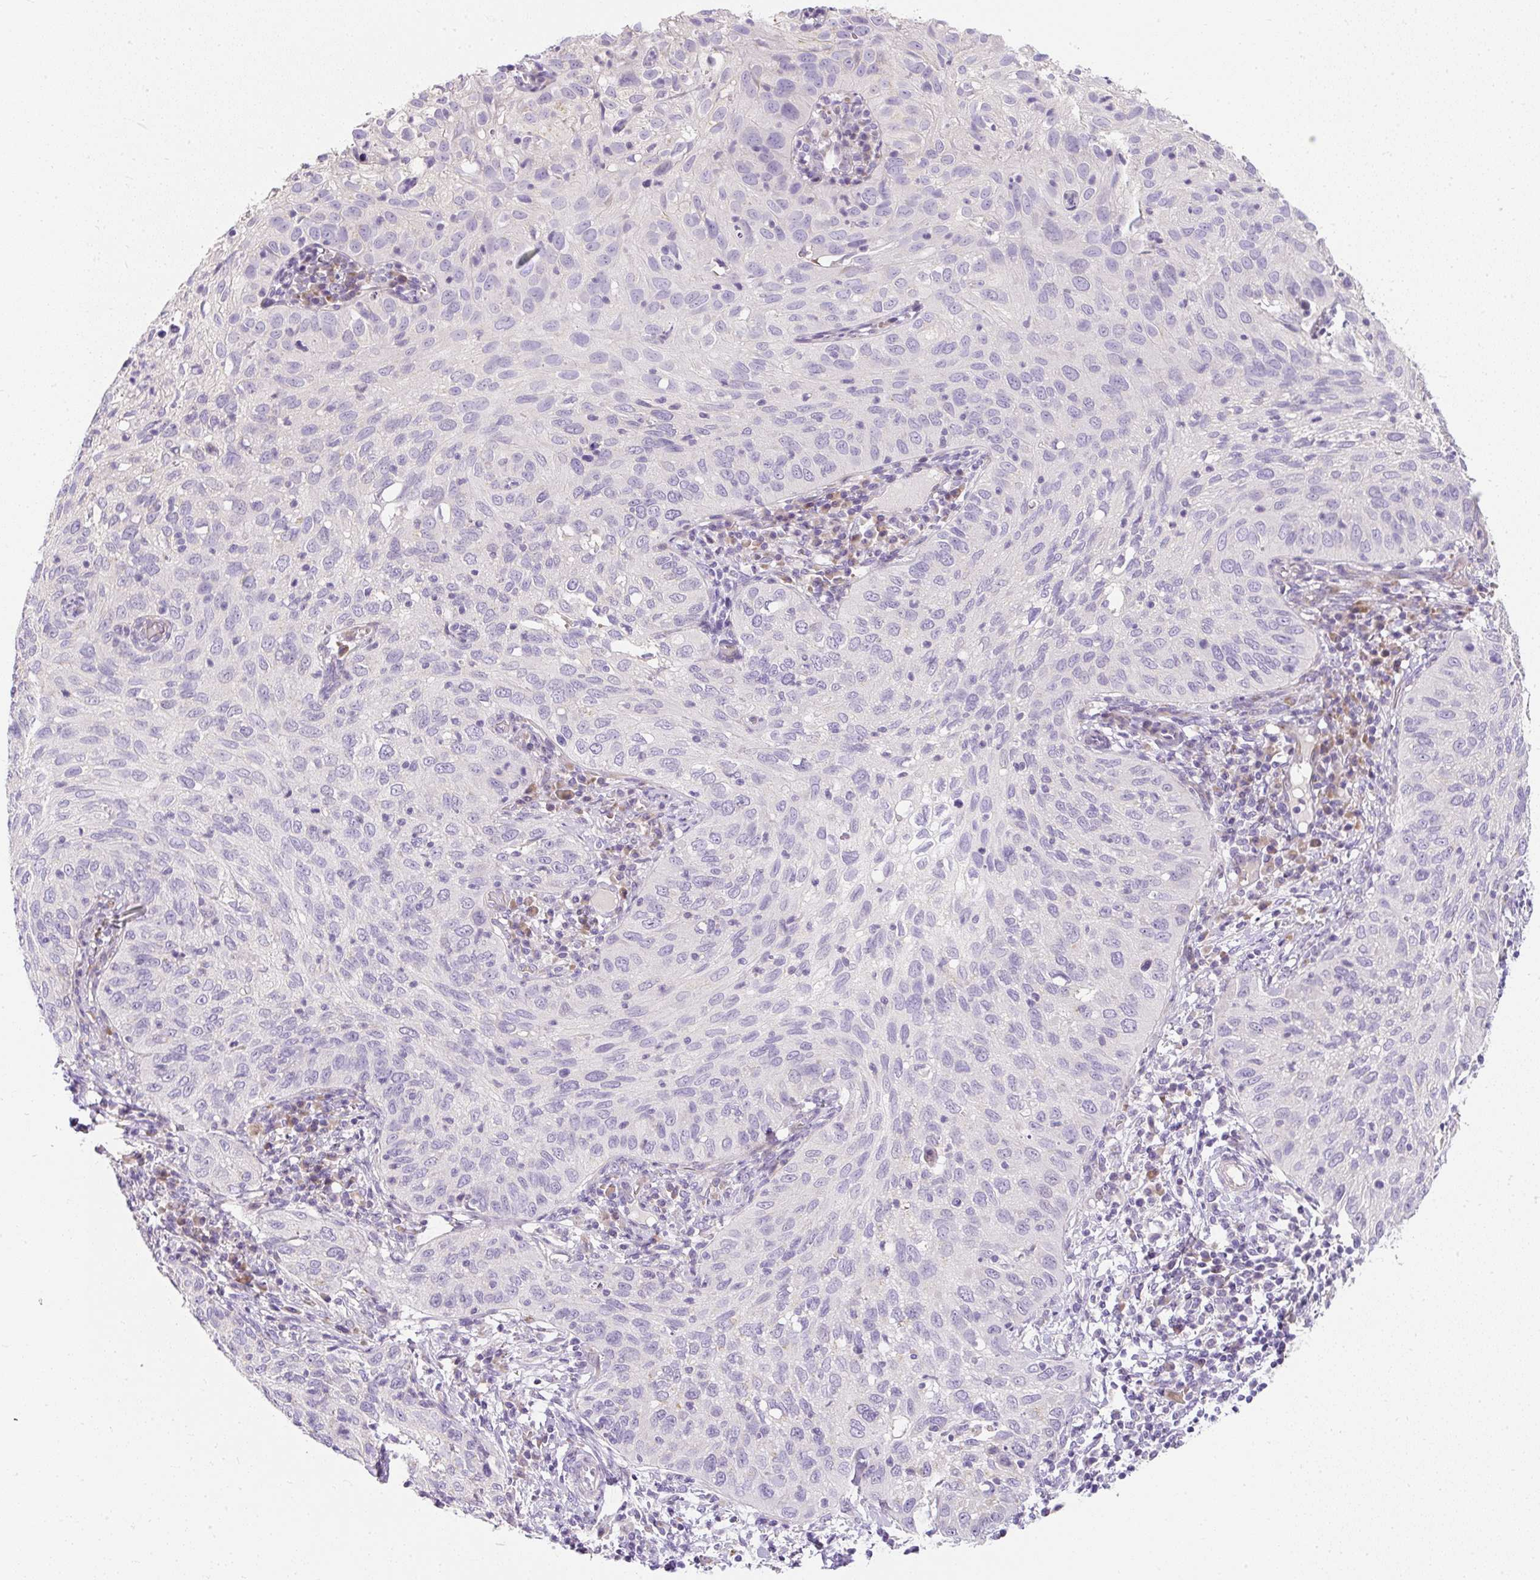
{"staining": {"intensity": "negative", "quantity": "none", "location": "none"}, "tissue": "cervical cancer", "cell_type": "Tumor cells", "image_type": "cancer", "snomed": [{"axis": "morphology", "description": "Squamous cell carcinoma, NOS"}, {"axis": "topography", "description": "Cervix"}], "caption": "Tumor cells show no significant staining in cervical cancer.", "gene": "DTX4", "patient": {"sex": "female", "age": 52}}